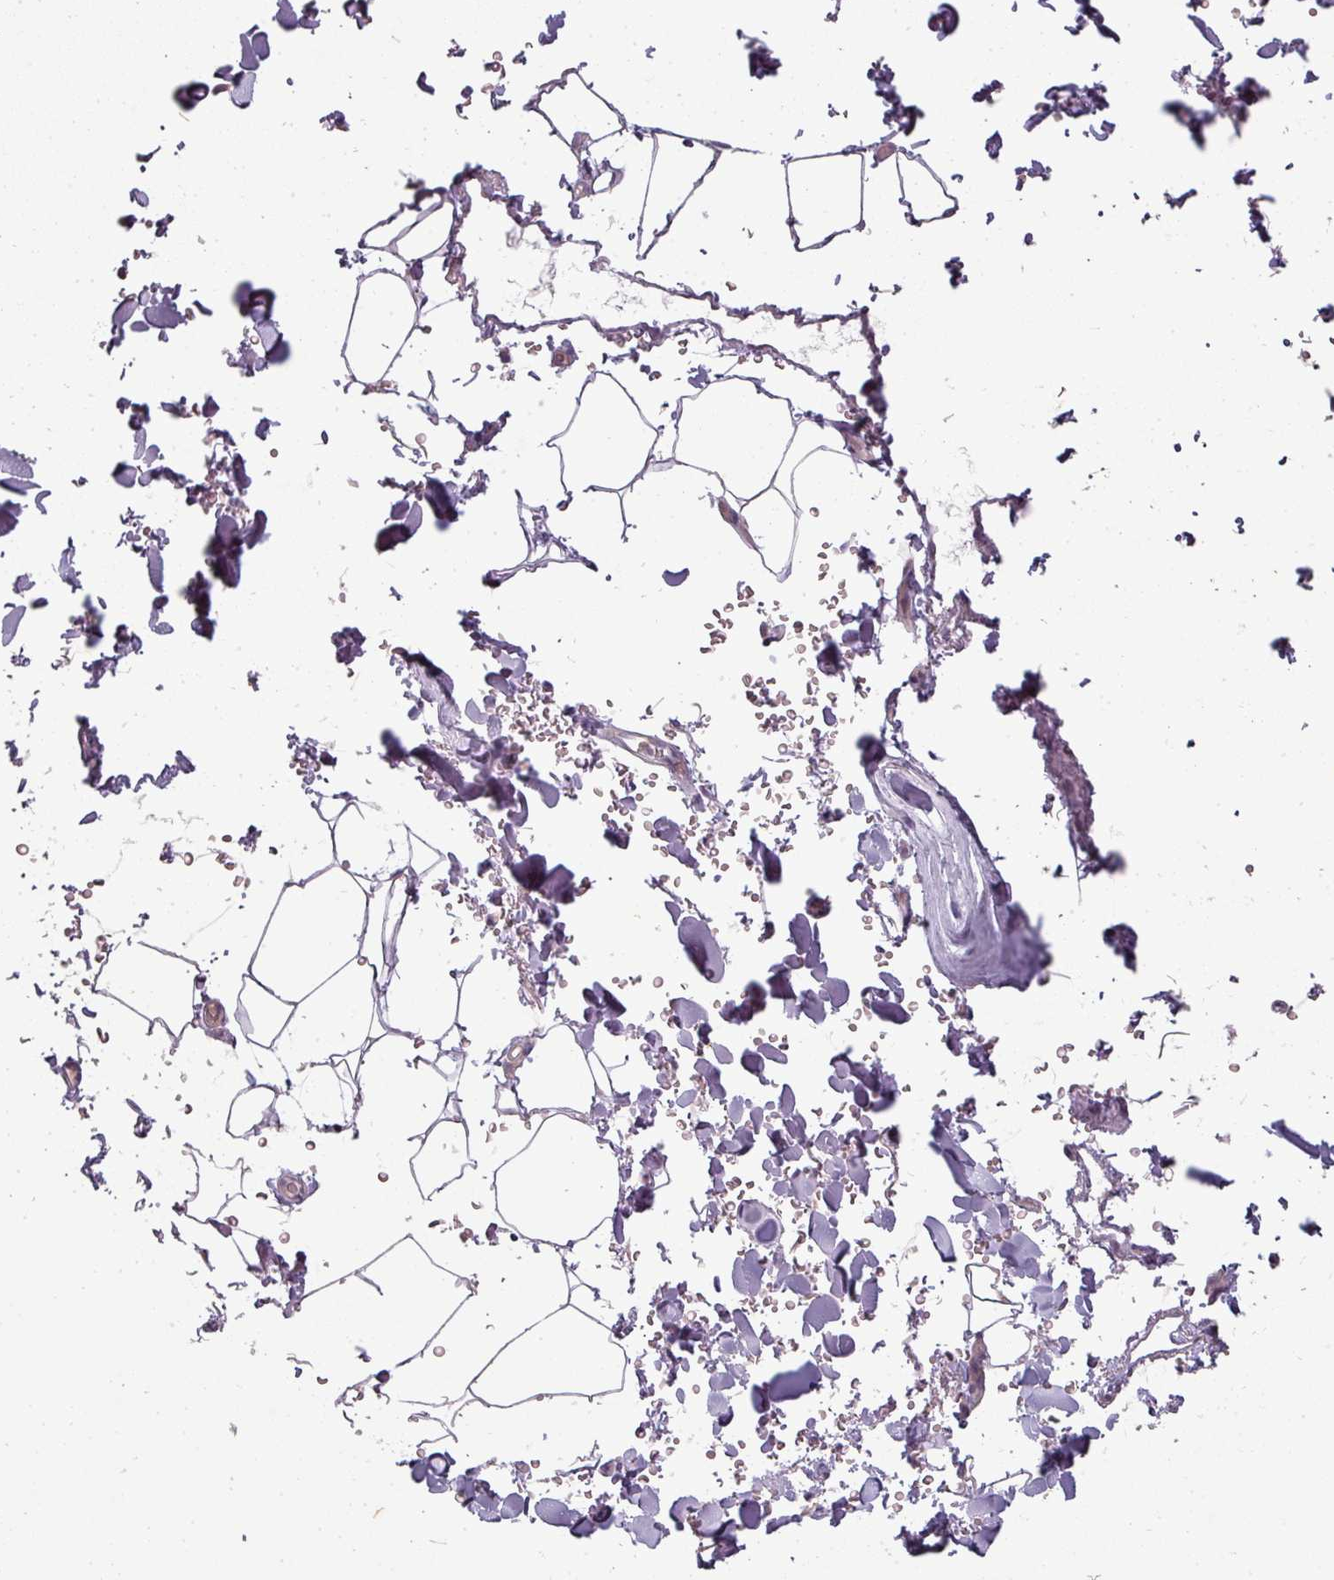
{"staining": {"intensity": "negative", "quantity": "none", "location": "none"}, "tissue": "adipose tissue", "cell_type": "Adipocytes", "image_type": "normal", "snomed": [{"axis": "morphology", "description": "Normal tissue, NOS"}, {"axis": "topography", "description": "Rectum"}, {"axis": "topography", "description": "Peripheral nerve tissue"}], "caption": "Adipocytes are negative for protein expression in benign human adipose tissue.", "gene": "SLC16A9", "patient": {"sex": "female", "age": 69}}